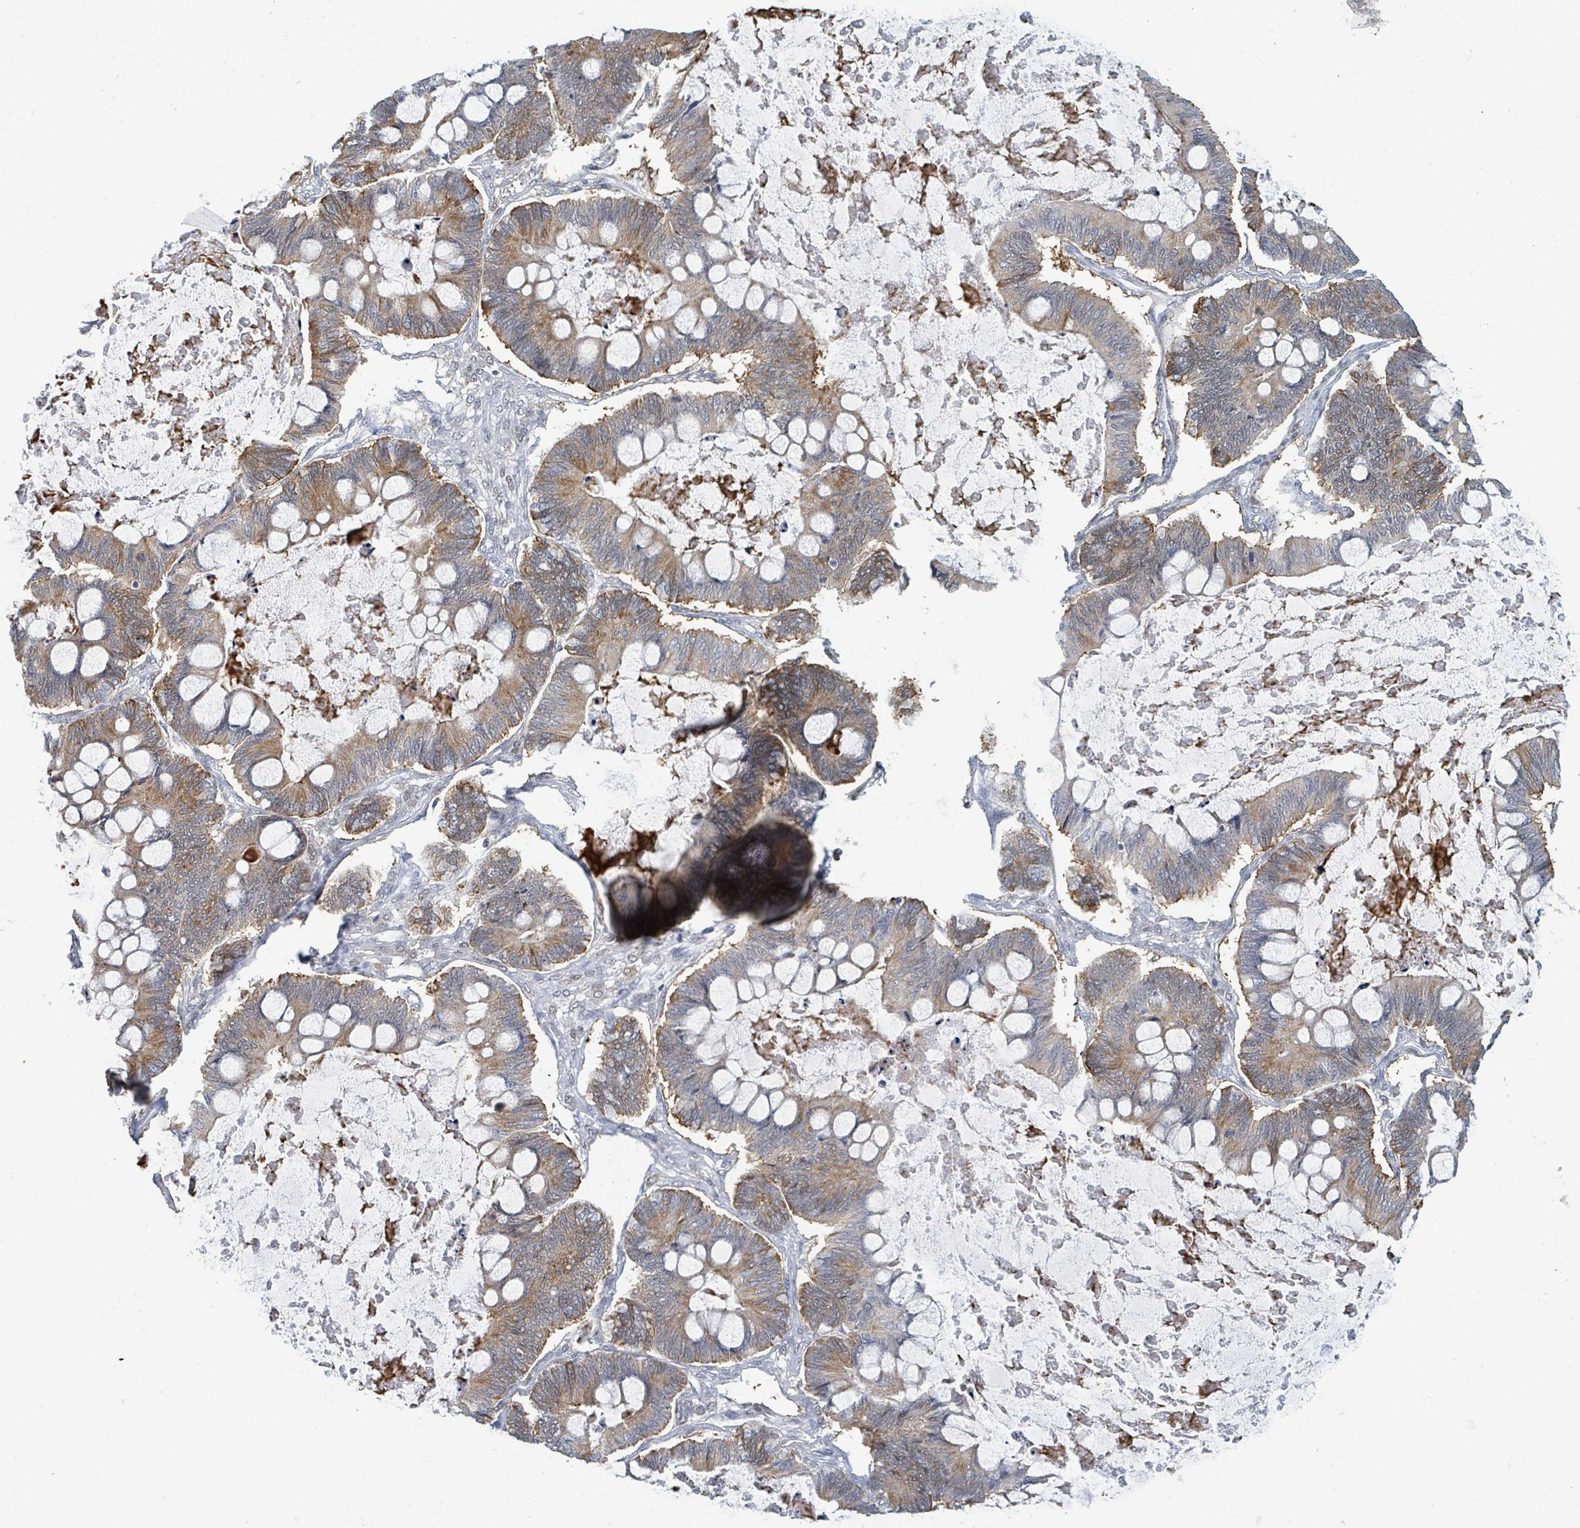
{"staining": {"intensity": "moderate", "quantity": ">75%", "location": "cytoplasmic/membranous"}, "tissue": "ovarian cancer", "cell_type": "Tumor cells", "image_type": "cancer", "snomed": [{"axis": "morphology", "description": "Cystadenocarcinoma, mucinous, NOS"}, {"axis": "topography", "description": "Ovary"}], "caption": "Immunohistochemical staining of human ovarian mucinous cystadenocarcinoma shows medium levels of moderate cytoplasmic/membranous protein positivity in about >75% of tumor cells.", "gene": "ANKRD55", "patient": {"sex": "female", "age": 61}}